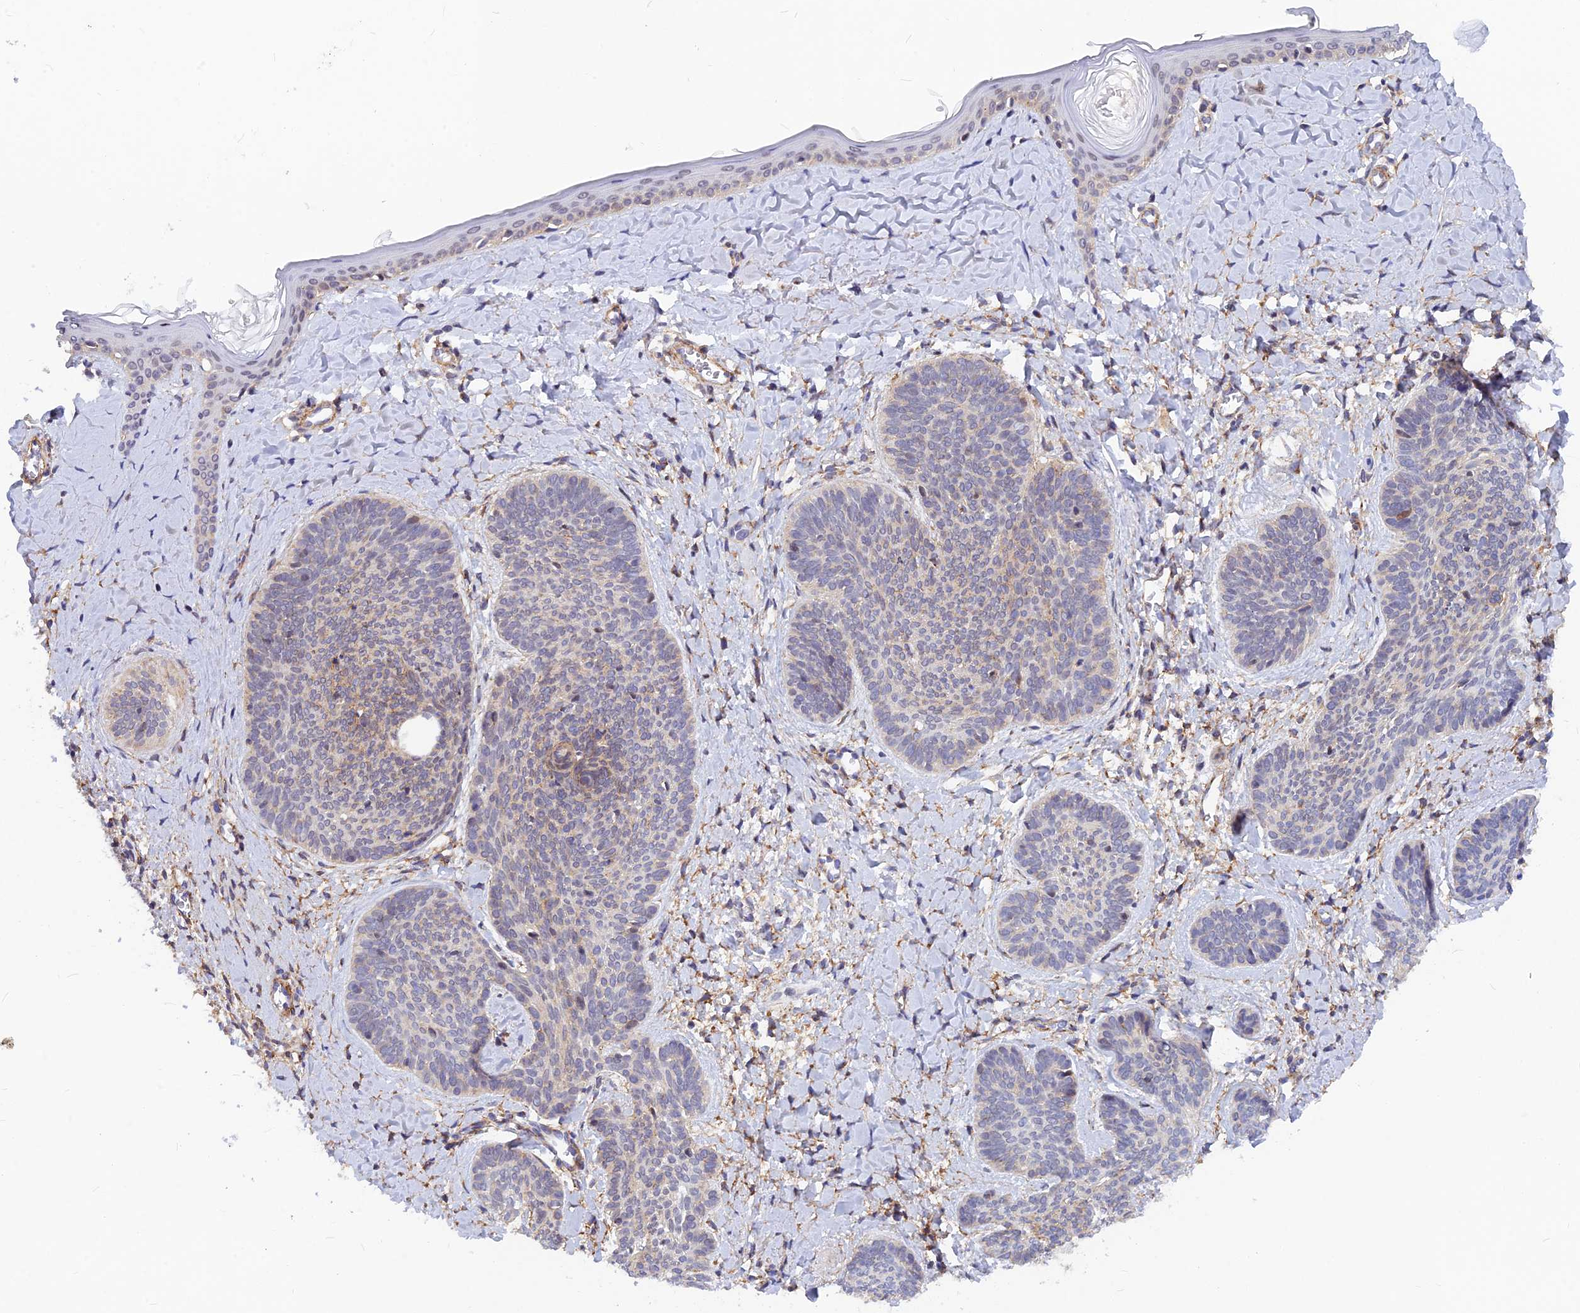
{"staining": {"intensity": "weak", "quantity": "<25%", "location": "cytoplasmic/membranous"}, "tissue": "skin cancer", "cell_type": "Tumor cells", "image_type": "cancer", "snomed": [{"axis": "morphology", "description": "Basal cell carcinoma"}, {"axis": "topography", "description": "Skin"}], "caption": "Tumor cells are negative for brown protein staining in skin basal cell carcinoma.", "gene": "VSTM2L", "patient": {"sex": "female", "age": 81}}